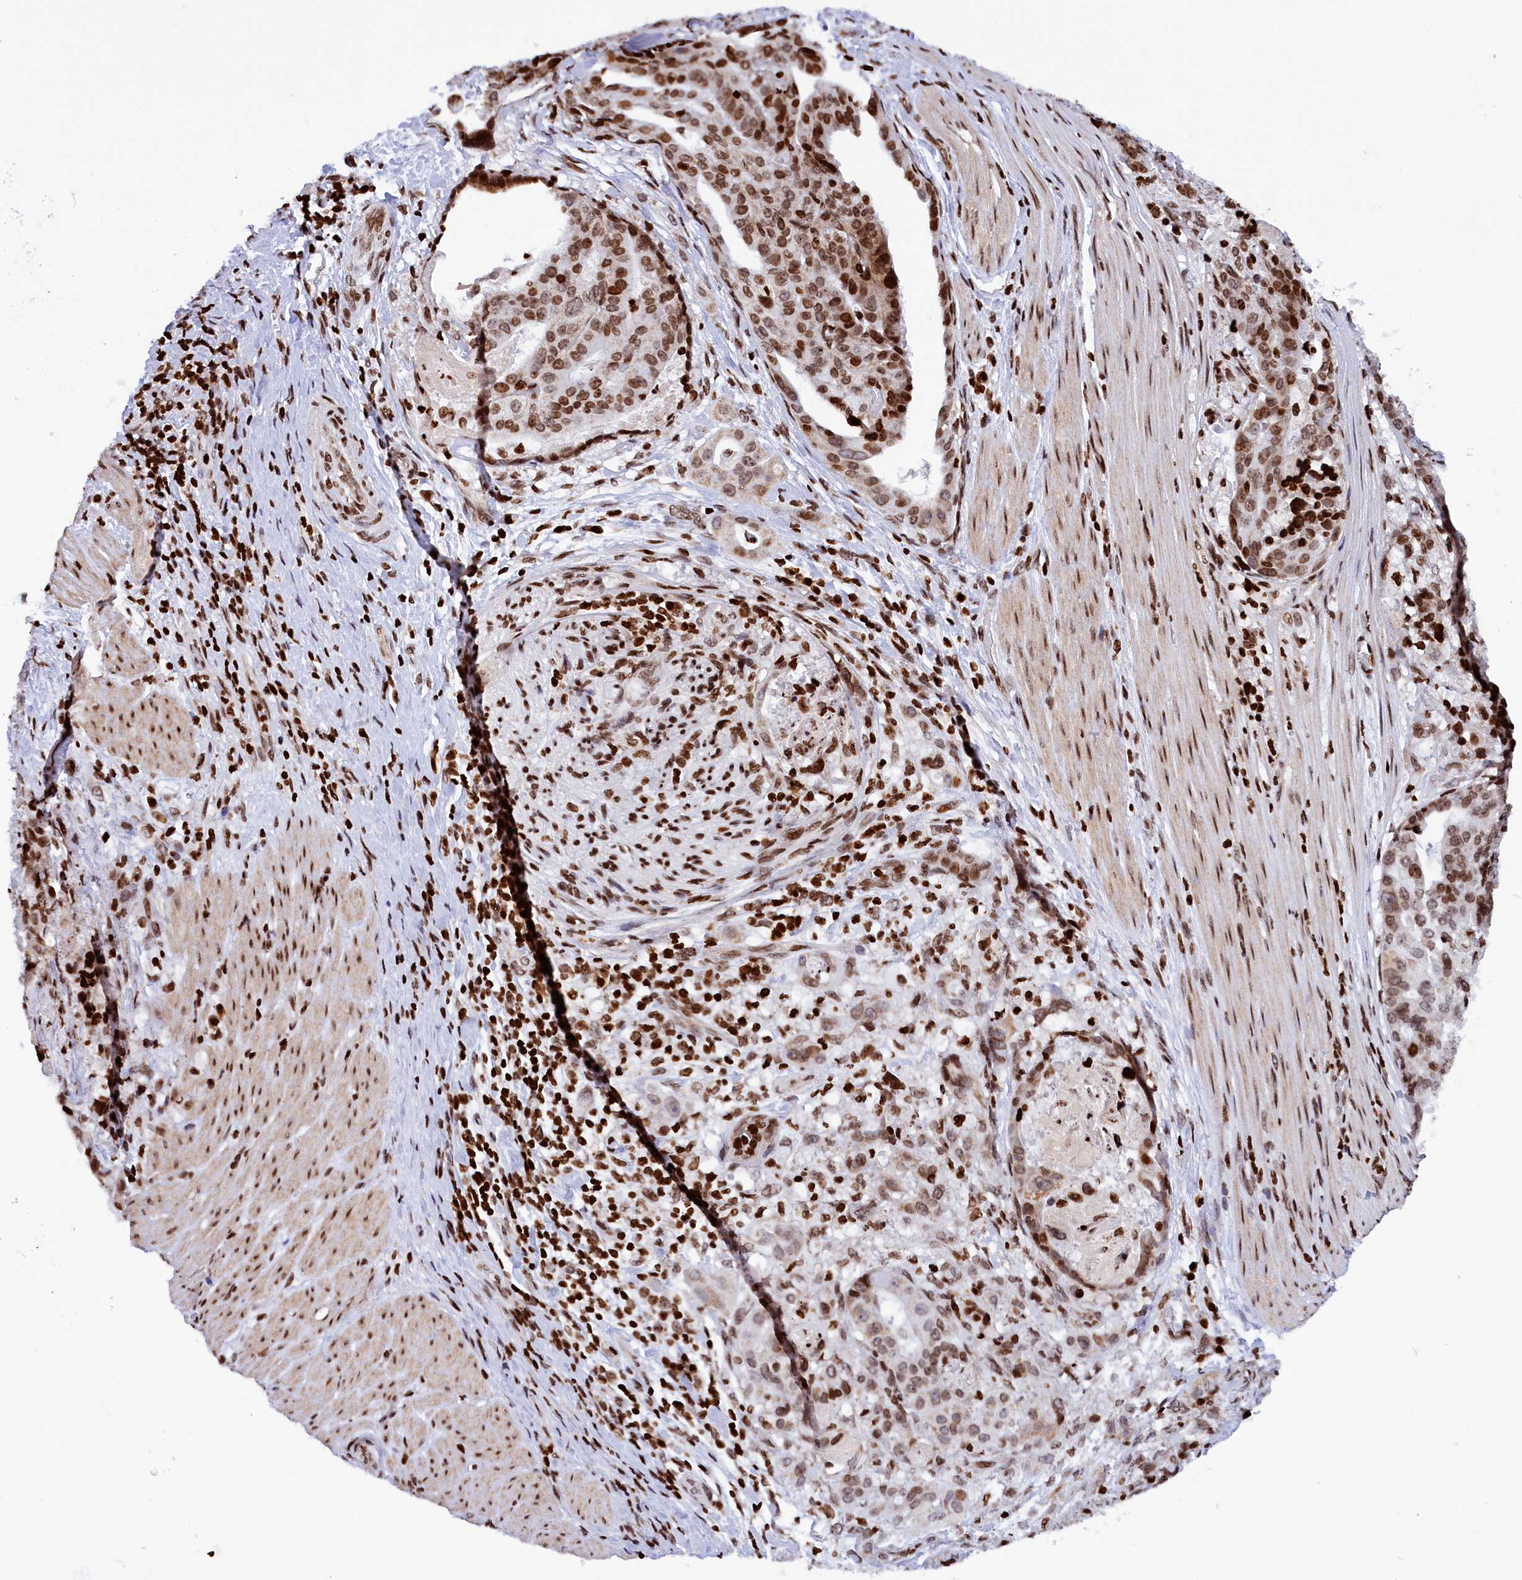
{"staining": {"intensity": "moderate", "quantity": ">75%", "location": "nuclear"}, "tissue": "stomach cancer", "cell_type": "Tumor cells", "image_type": "cancer", "snomed": [{"axis": "morphology", "description": "Adenocarcinoma, NOS"}, {"axis": "topography", "description": "Stomach"}], "caption": "Immunohistochemistry (DAB (3,3'-diaminobenzidine)) staining of stomach cancer demonstrates moderate nuclear protein expression in about >75% of tumor cells. Nuclei are stained in blue.", "gene": "TIMM29", "patient": {"sex": "male", "age": 48}}